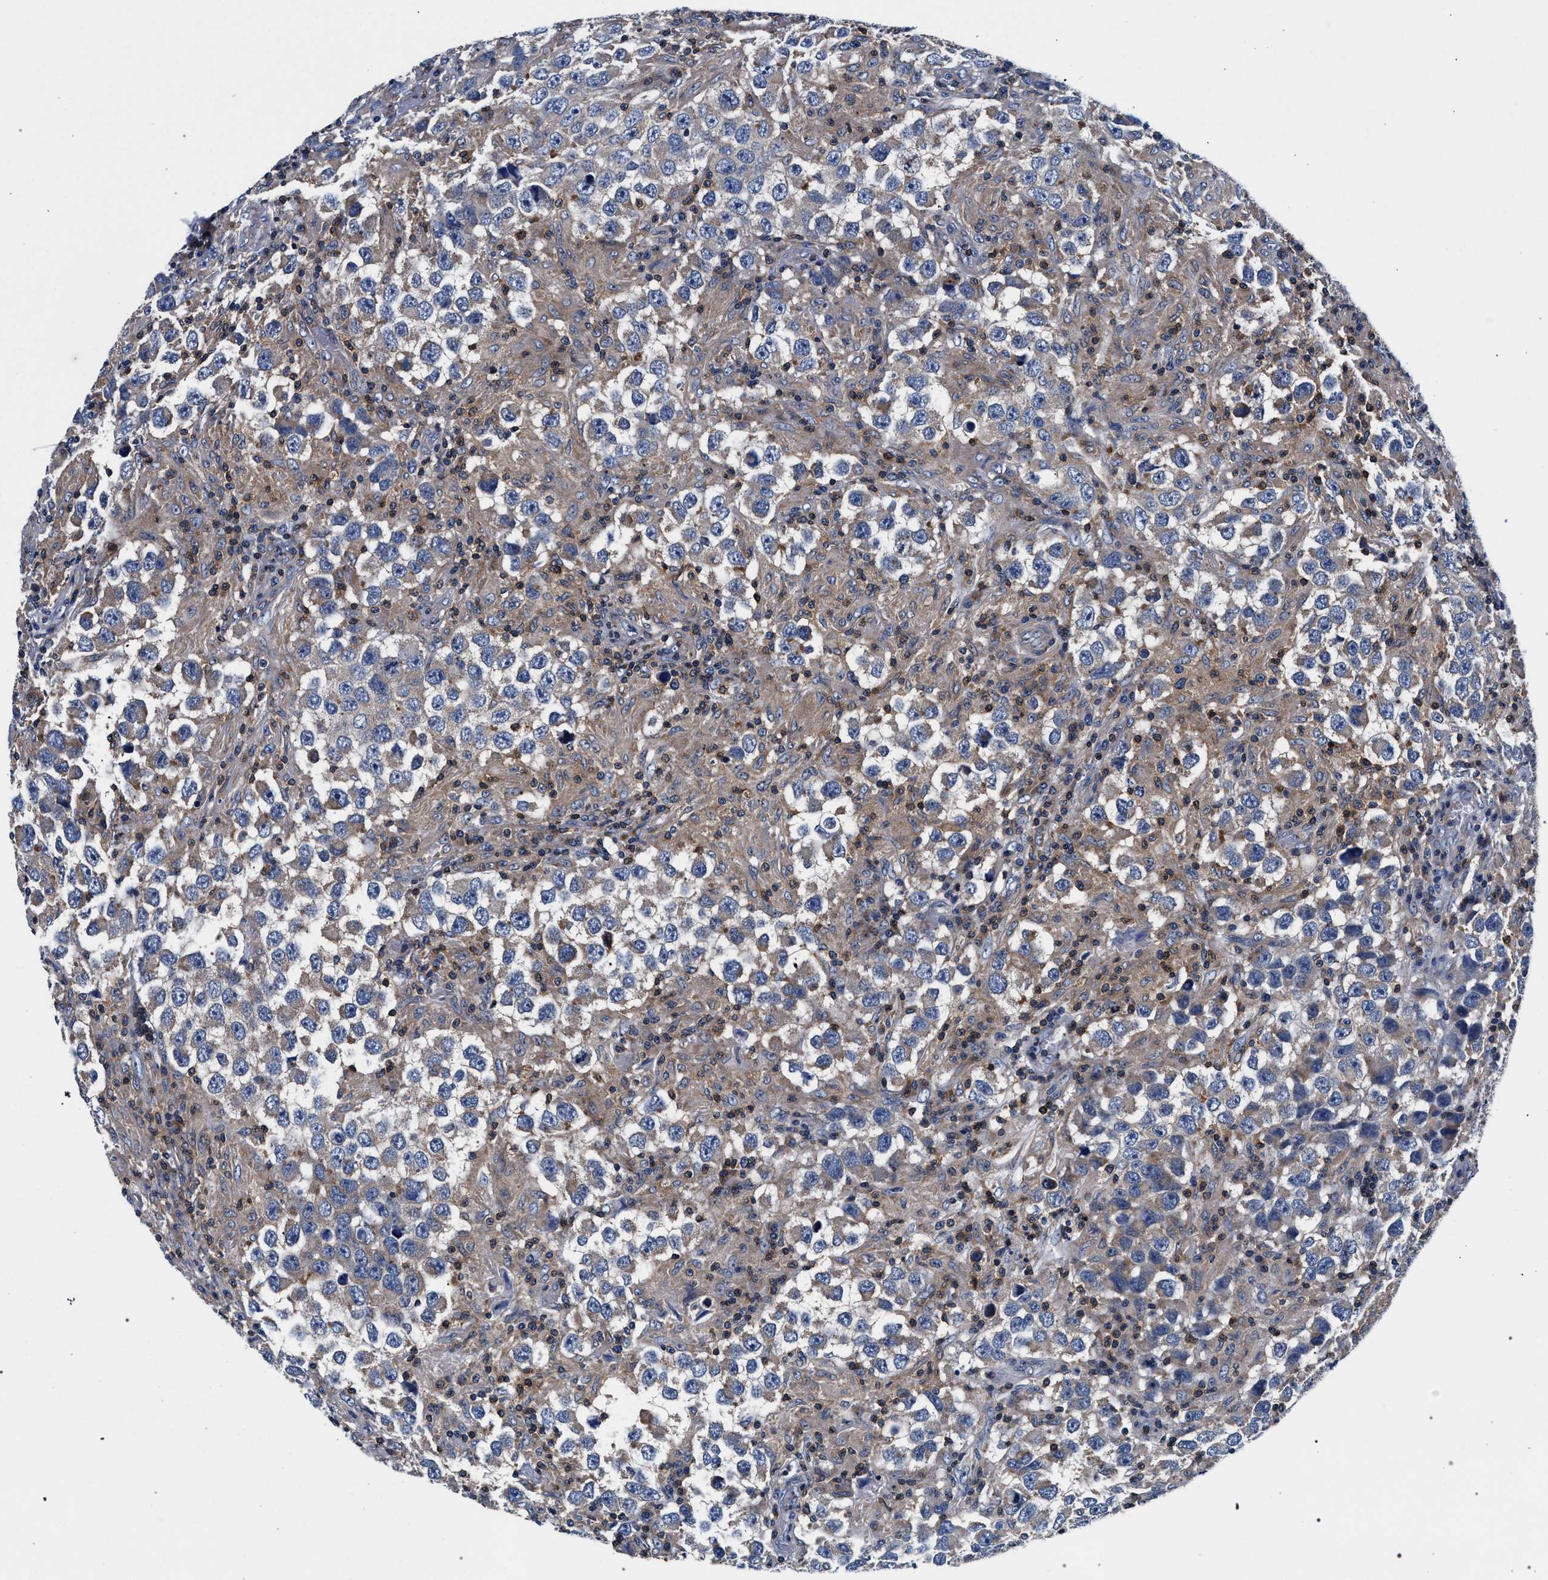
{"staining": {"intensity": "negative", "quantity": "none", "location": "none"}, "tissue": "testis cancer", "cell_type": "Tumor cells", "image_type": "cancer", "snomed": [{"axis": "morphology", "description": "Carcinoma, Embryonal, NOS"}, {"axis": "topography", "description": "Testis"}], "caption": "The image exhibits no staining of tumor cells in embryonal carcinoma (testis).", "gene": "LASP1", "patient": {"sex": "male", "age": 21}}